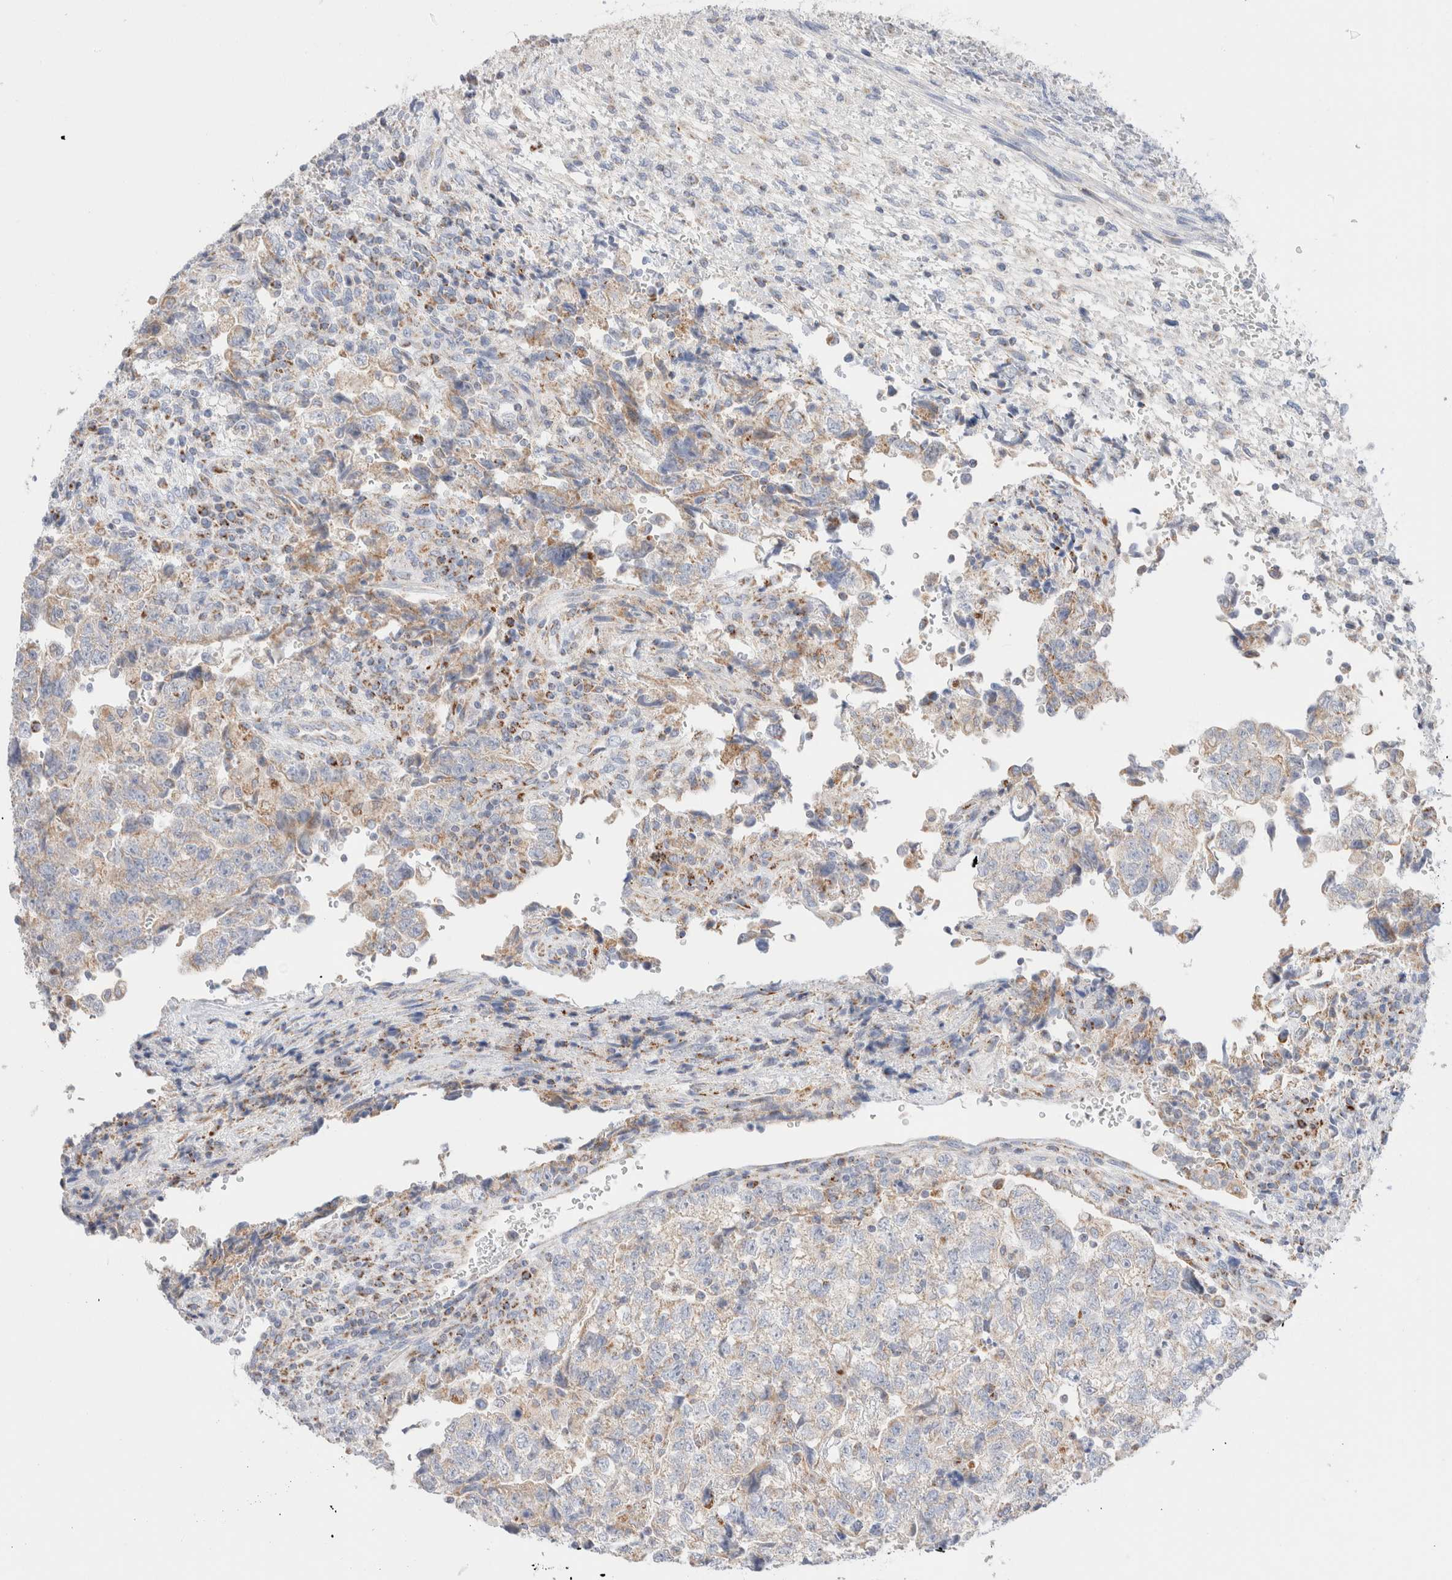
{"staining": {"intensity": "negative", "quantity": "none", "location": "none"}, "tissue": "testis cancer", "cell_type": "Tumor cells", "image_type": "cancer", "snomed": [{"axis": "morphology", "description": "Normal tissue, NOS"}, {"axis": "morphology", "description": "Carcinoma, Embryonal, NOS"}, {"axis": "topography", "description": "Testis"}], "caption": "A micrograph of human embryonal carcinoma (testis) is negative for staining in tumor cells.", "gene": "ATP6V1C1", "patient": {"sex": "male", "age": 36}}